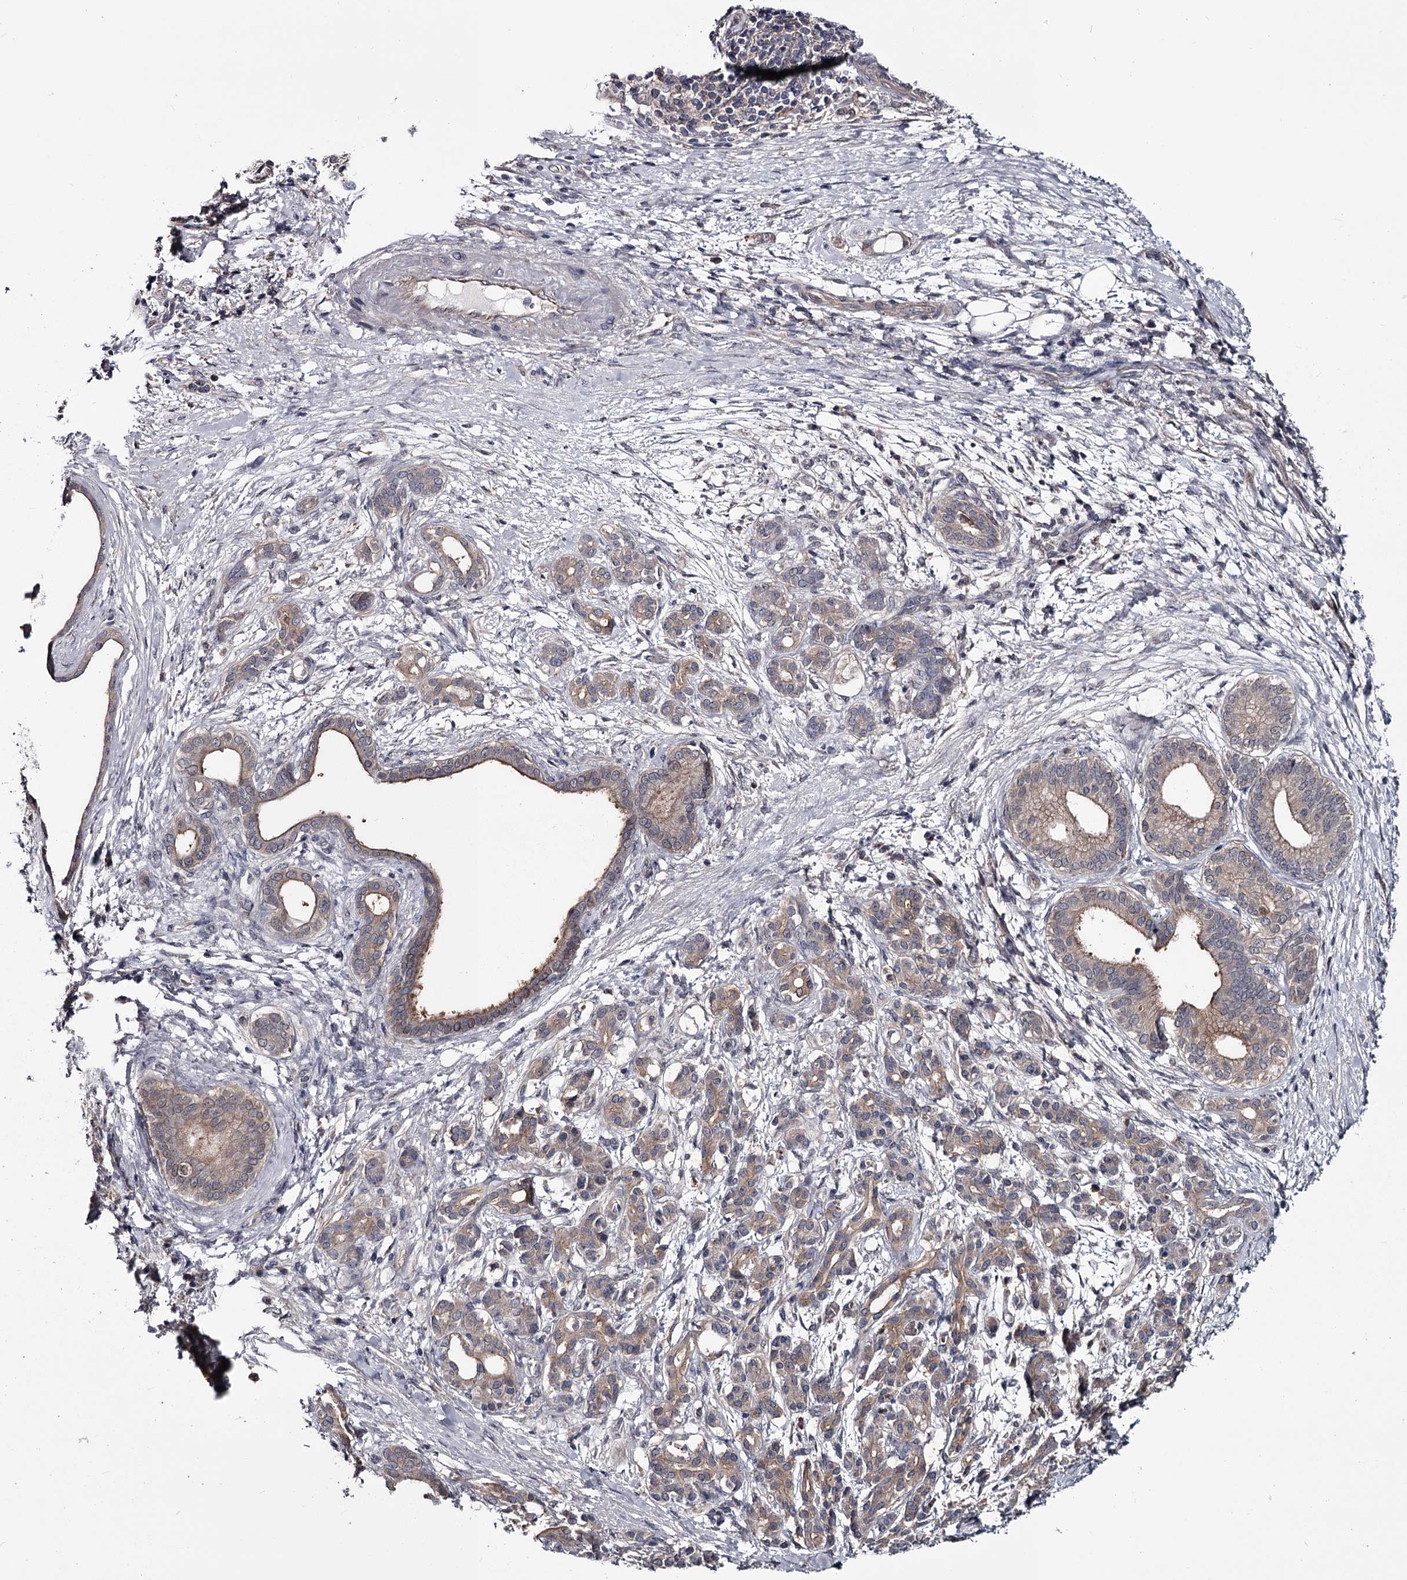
{"staining": {"intensity": "weak", "quantity": "25%-75%", "location": "cytoplasmic/membranous"}, "tissue": "pancreatic cancer", "cell_type": "Tumor cells", "image_type": "cancer", "snomed": [{"axis": "morphology", "description": "Adenocarcinoma, NOS"}, {"axis": "topography", "description": "Pancreas"}], "caption": "Immunohistochemistry (DAB) staining of pancreatic cancer (adenocarcinoma) displays weak cytoplasmic/membranous protein expression in about 25%-75% of tumor cells.", "gene": "DAO", "patient": {"sex": "female", "age": 55}}